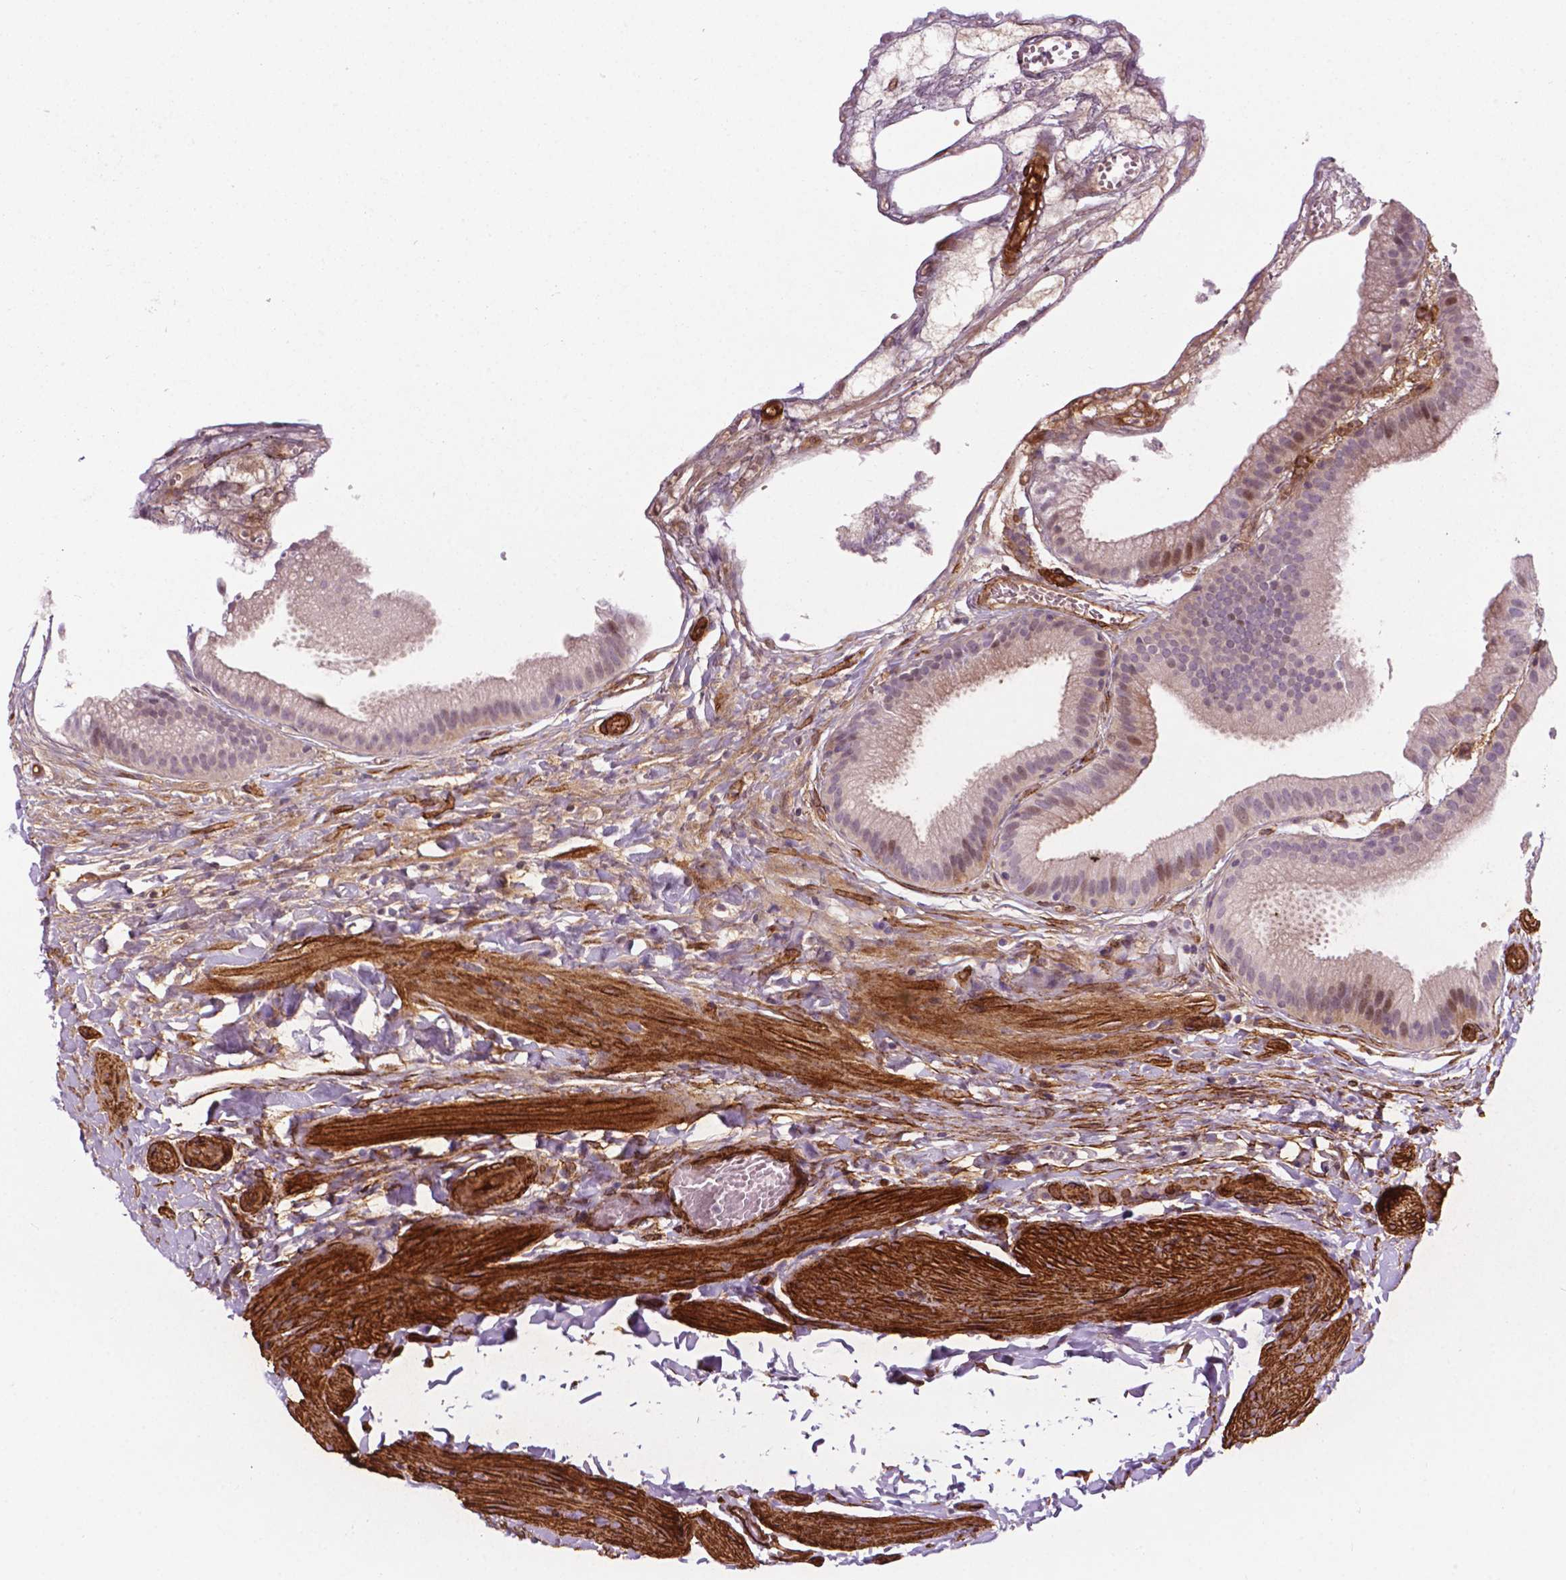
{"staining": {"intensity": "negative", "quantity": "none", "location": "none"}, "tissue": "gallbladder", "cell_type": "Glandular cells", "image_type": "normal", "snomed": [{"axis": "morphology", "description": "Normal tissue, NOS"}, {"axis": "topography", "description": "Gallbladder"}], "caption": "Immunohistochemical staining of unremarkable gallbladder reveals no significant expression in glandular cells. (Stains: DAB immunohistochemistry with hematoxylin counter stain, Microscopy: brightfield microscopy at high magnification).", "gene": "EGFL8", "patient": {"sex": "female", "age": 63}}